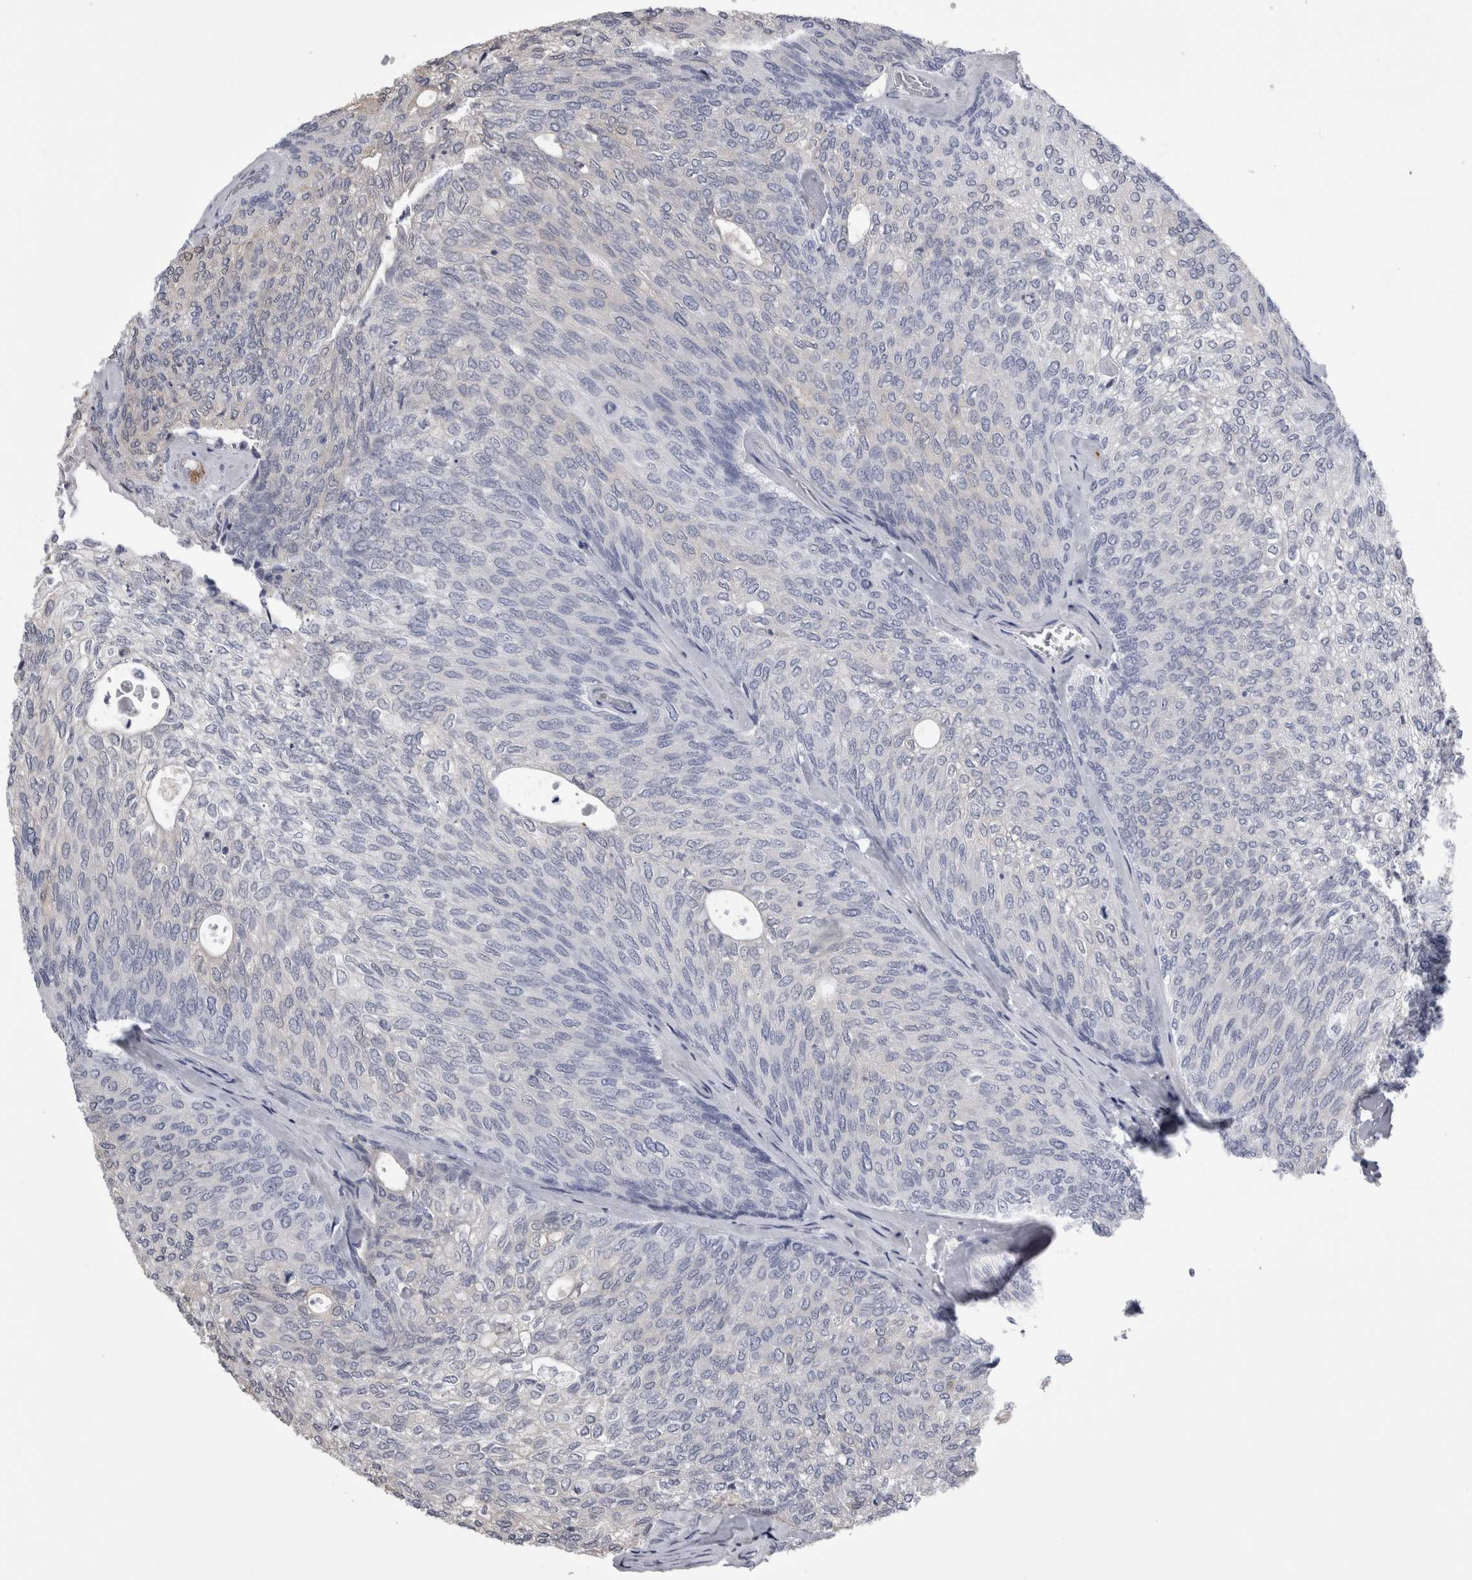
{"staining": {"intensity": "negative", "quantity": "none", "location": "none"}, "tissue": "urothelial cancer", "cell_type": "Tumor cells", "image_type": "cancer", "snomed": [{"axis": "morphology", "description": "Urothelial carcinoma, Low grade"}, {"axis": "topography", "description": "Urinary bladder"}], "caption": "Immunohistochemistry photomicrograph of urothelial carcinoma (low-grade) stained for a protein (brown), which reveals no expression in tumor cells.", "gene": "ALDH8A1", "patient": {"sex": "female", "age": 79}}